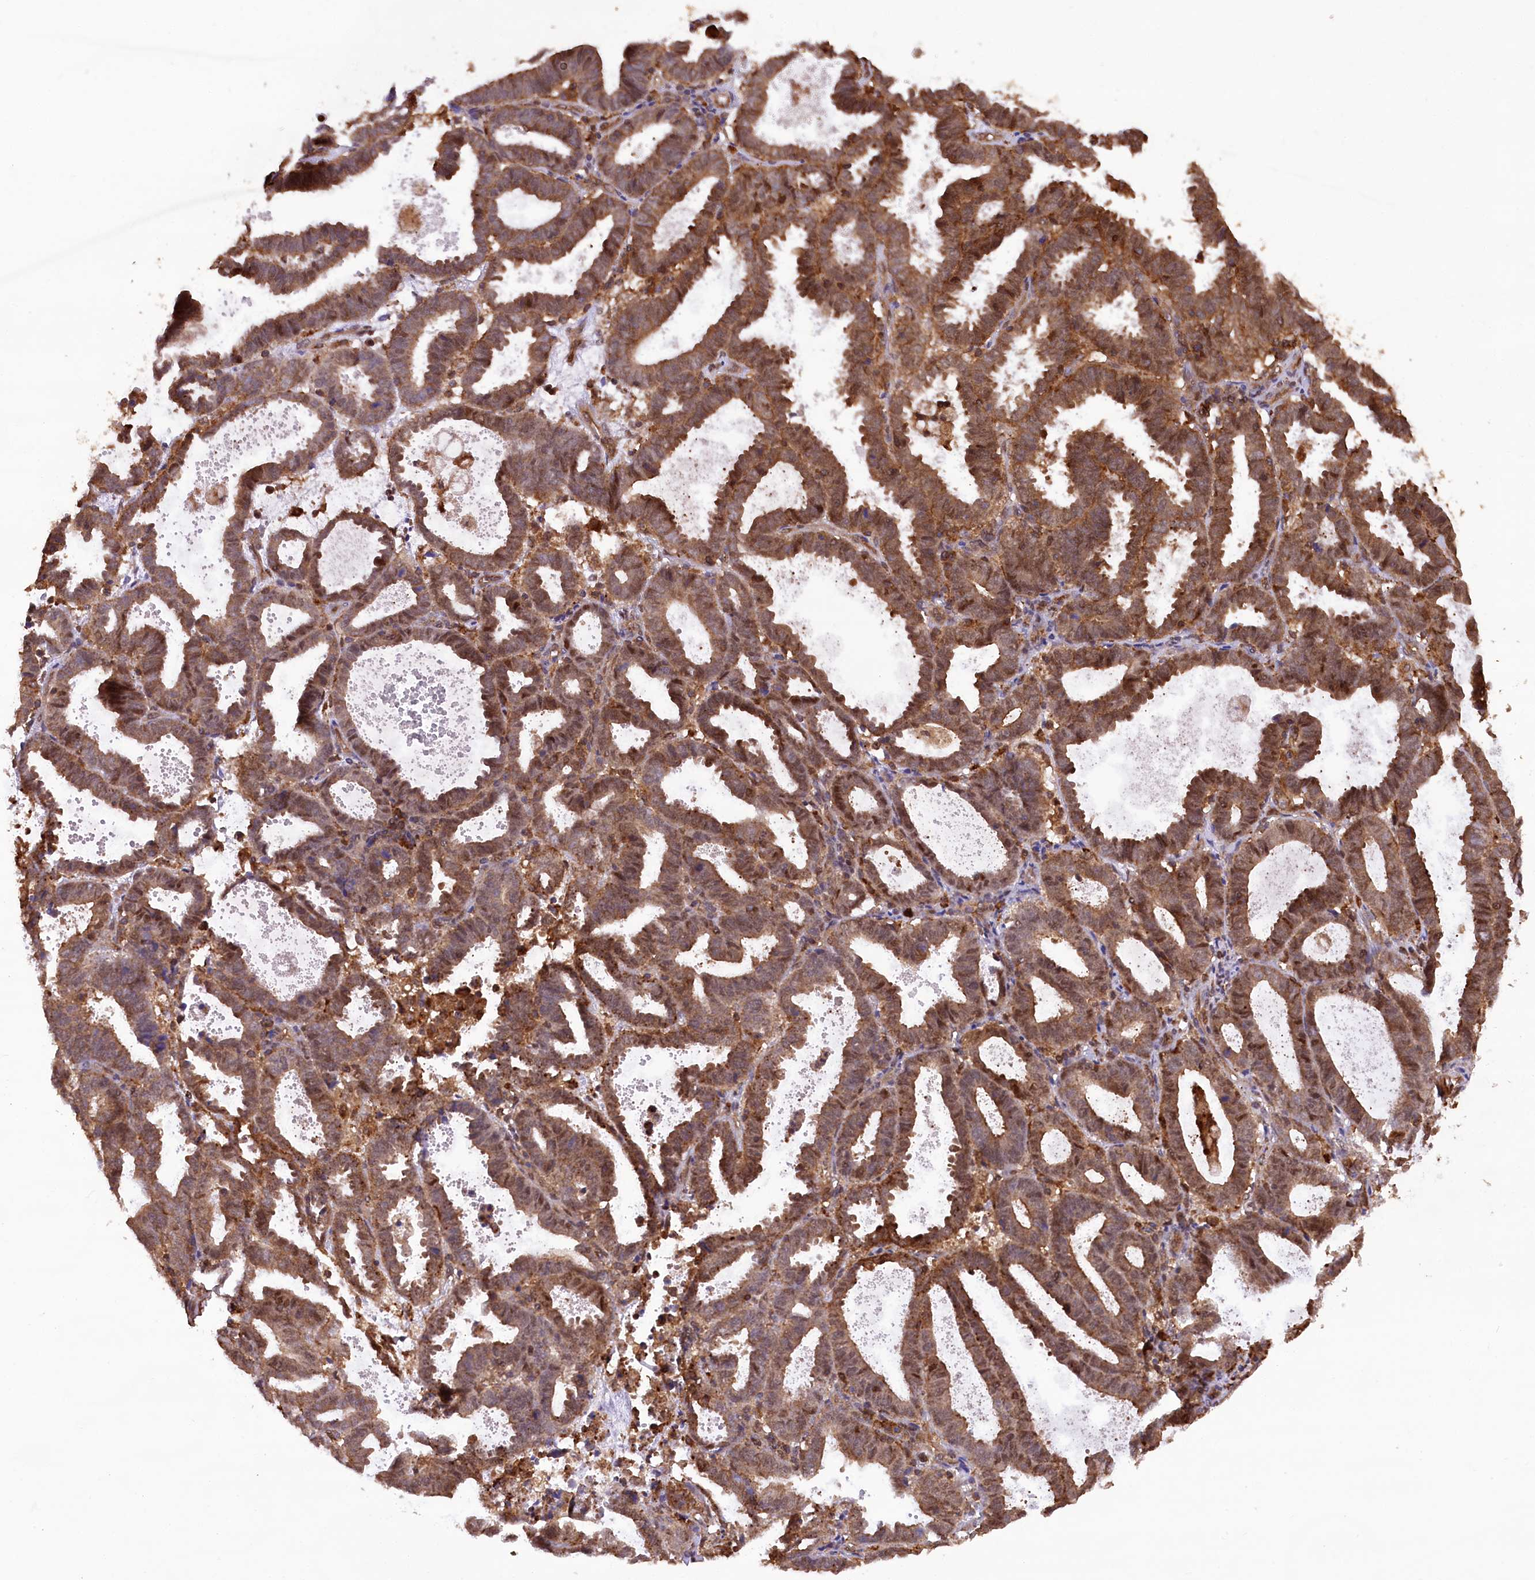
{"staining": {"intensity": "moderate", "quantity": ">75%", "location": "cytoplasmic/membranous"}, "tissue": "endometrial cancer", "cell_type": "Tumor cells", "image_type": "cancer", "snomed": [{"axis": "morphology", "description": "Adenocarcinoma, NOS"}, {"axis": "topography", "description": "Uterus"}], "caption": "A micrograph of human endometrial cancer (adenocarcinoma) stained for a protein demonstrates moderate cytoplasmic/membranous brown staining in tumor cells.", "gene": "DPP3", "patient": {"sex": "female", "age": 83}}